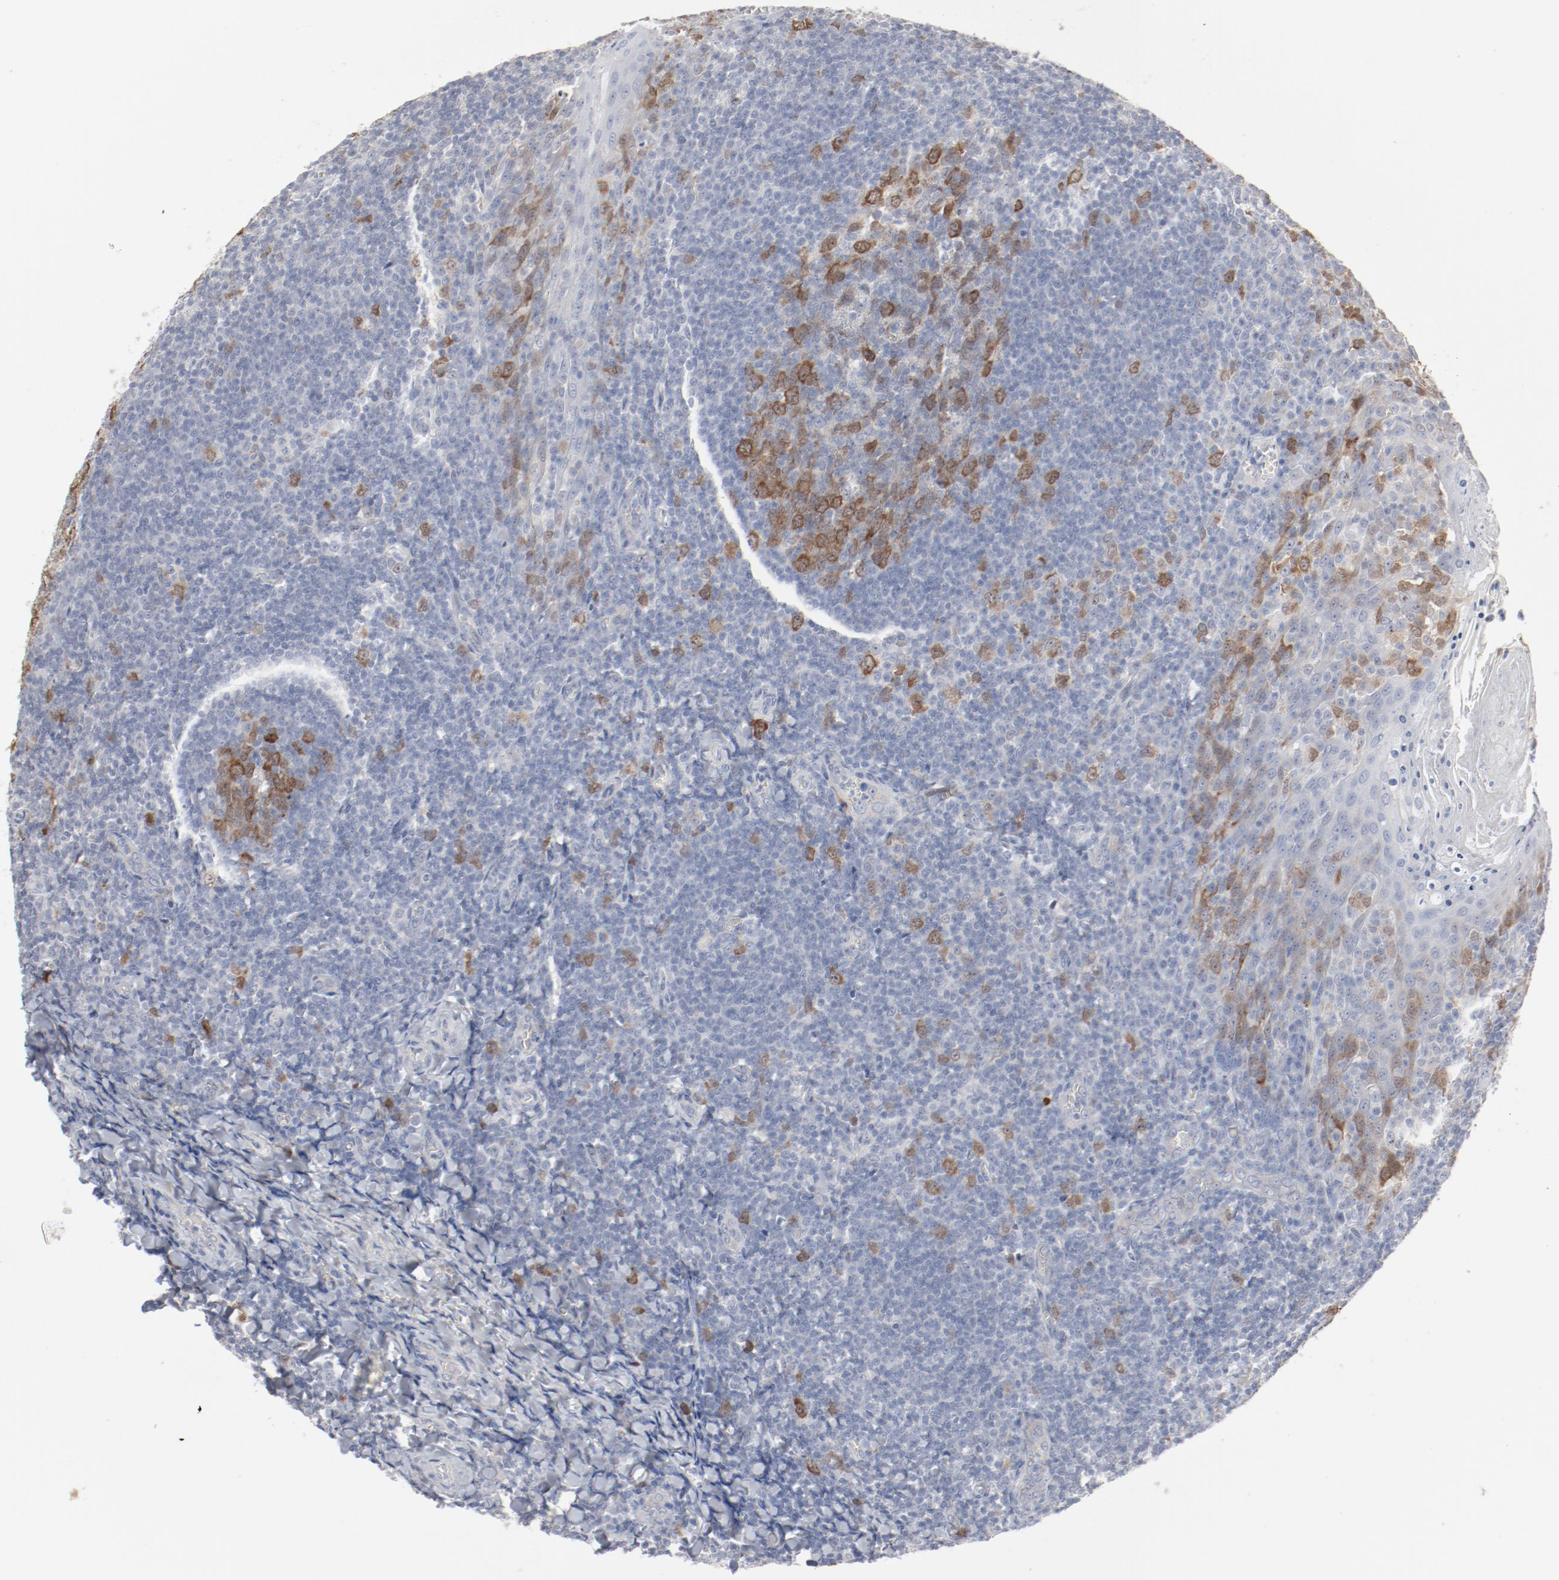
{"staining": {"intensity": "moderate", "quantity": ">75%", "location": "nuclear"}, "tissue": "tonsil", "cell_type": "Germinal center cells", "image_type": "normal", "snomed": [{"axis": "morphology", "description": "Normal tissue, NOS"}, {"axis": "topography", "description": "Tonsil"}], "caption": "Benign tonsil displays moderate nuclear staining in approximately >75% of germinal center cells, visualized by immunohistochemistry. The staining was performed using DAB, with brown indicating positive protein expression. Nuclei are stained blue with hematoxylin.", "gene": "CDK1", "patient": {"sex": "male", "age": 31}}